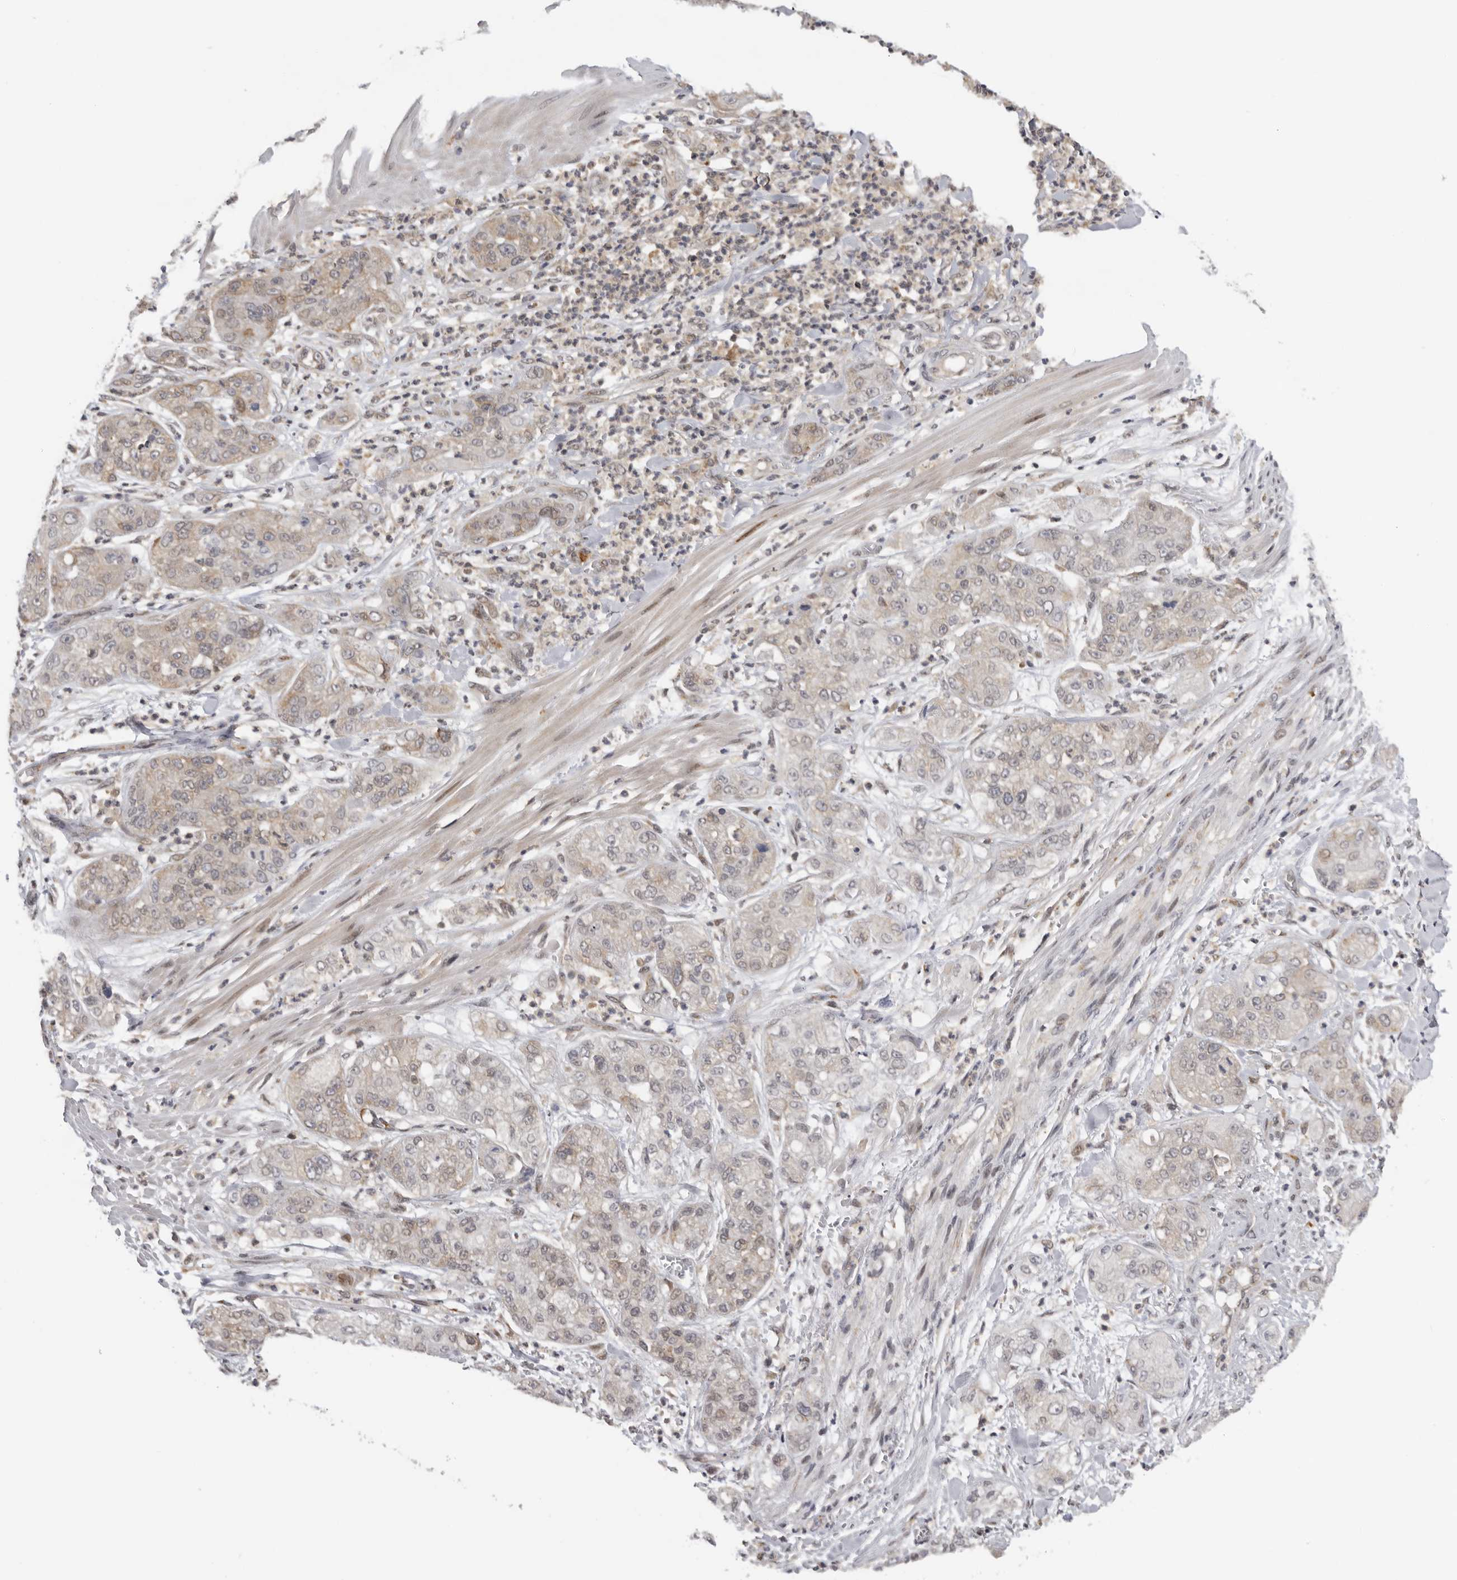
{"staining": {"intensity": "weak", "quantity": "<25%", "location": "cytoplasmic/membranous,nuclear"}, "tissue": "pancreatic cancer", "cell_type": "Tumor cells", "image_type": "cancer", "snomed": [{"axis": "morphology", "description": "Adenocarcinoma, NOS"}, {"axis": "topography", "description": "Pancreas"}], "caption": "An immunohistochemistry (IHC) micrograph of pancreatic cancer (adenocarcinoma) is shown. There is no staining in tumor cells of pancreatic cancer (adenocarcinoma).", "gene": "KIF2B", "patient": {"sex": "female", "age": 78}}